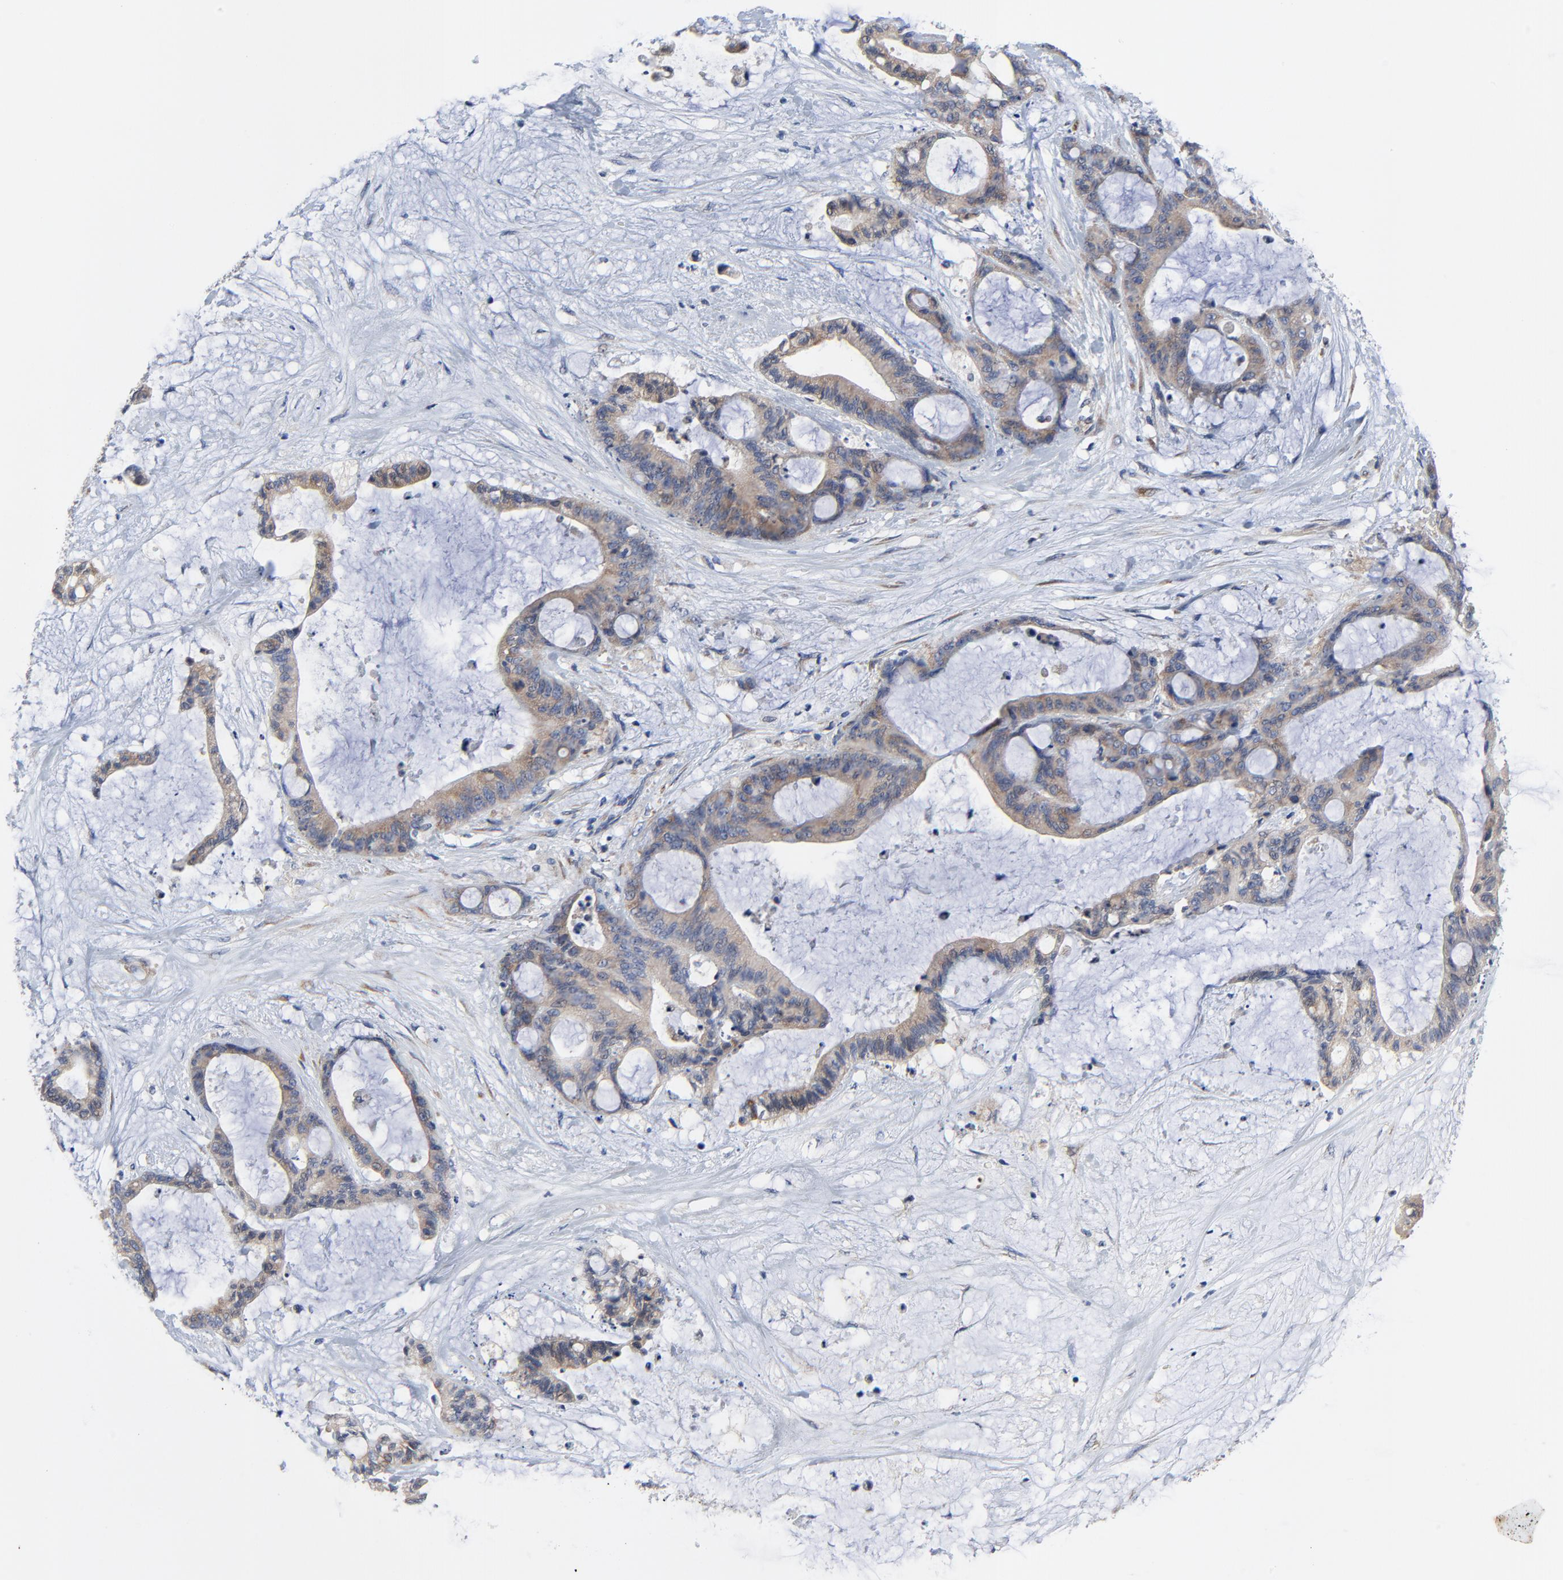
{"staining": {"intensity": "moderate", "quantity": ">75%", "location": "cytoplasmic/membranous"}, "tissue": "liver cancer", "cell_type": "Tumor cells", "image_type": "cancer", "snomed": [{"axis": "morphology", "description": "Cholangiocarcinoma"}, {"axis": "topography", "description": "Liver"}], "caption": "Immunohistochemical staining of liver cancer (cholangiocarcinoma) shows moderate cytoplasmic/membranous protein positivity in about >75% of tumor cells.", "gene": "VAV2", "patient": {"sex": "female", "age": 73}}